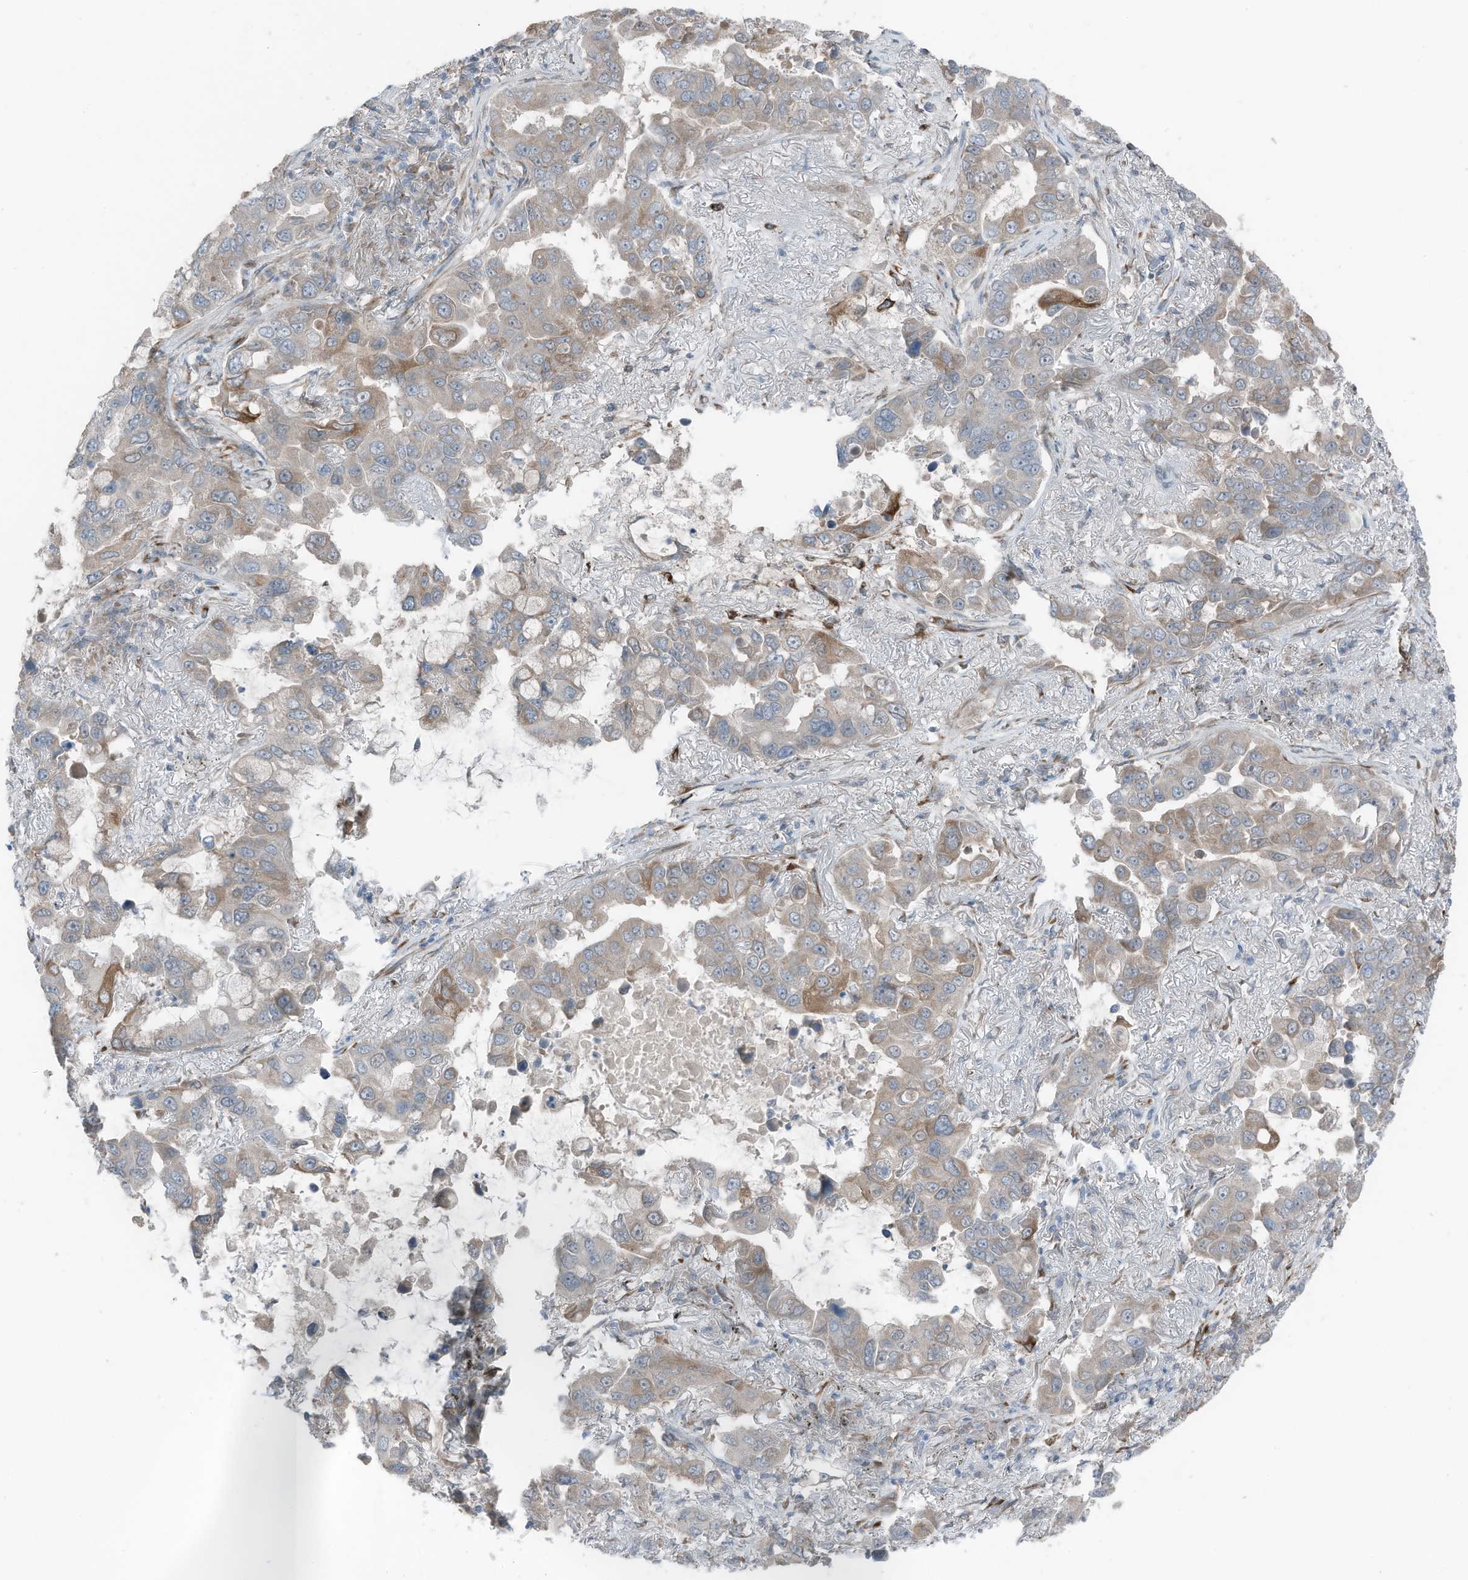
{"staining": {"intensity": "weak", "quantity": "<25%", "location": "cytoplasmic/membranous"}, "tissue": "lung cancer", "cell_type": "Tumor cells", "image_type": "cancer", "snomed": [{"axis": "morphology", "description": "Adenocarcinoma, NOS"}, {"axis": "topography", "description": "Lung"}], "caption": "There is no significant expression in tumor cells of lung adenocarcinoma.", "gene": "ARHGEF33", "patient": {"sex": "male", "age": 64}}